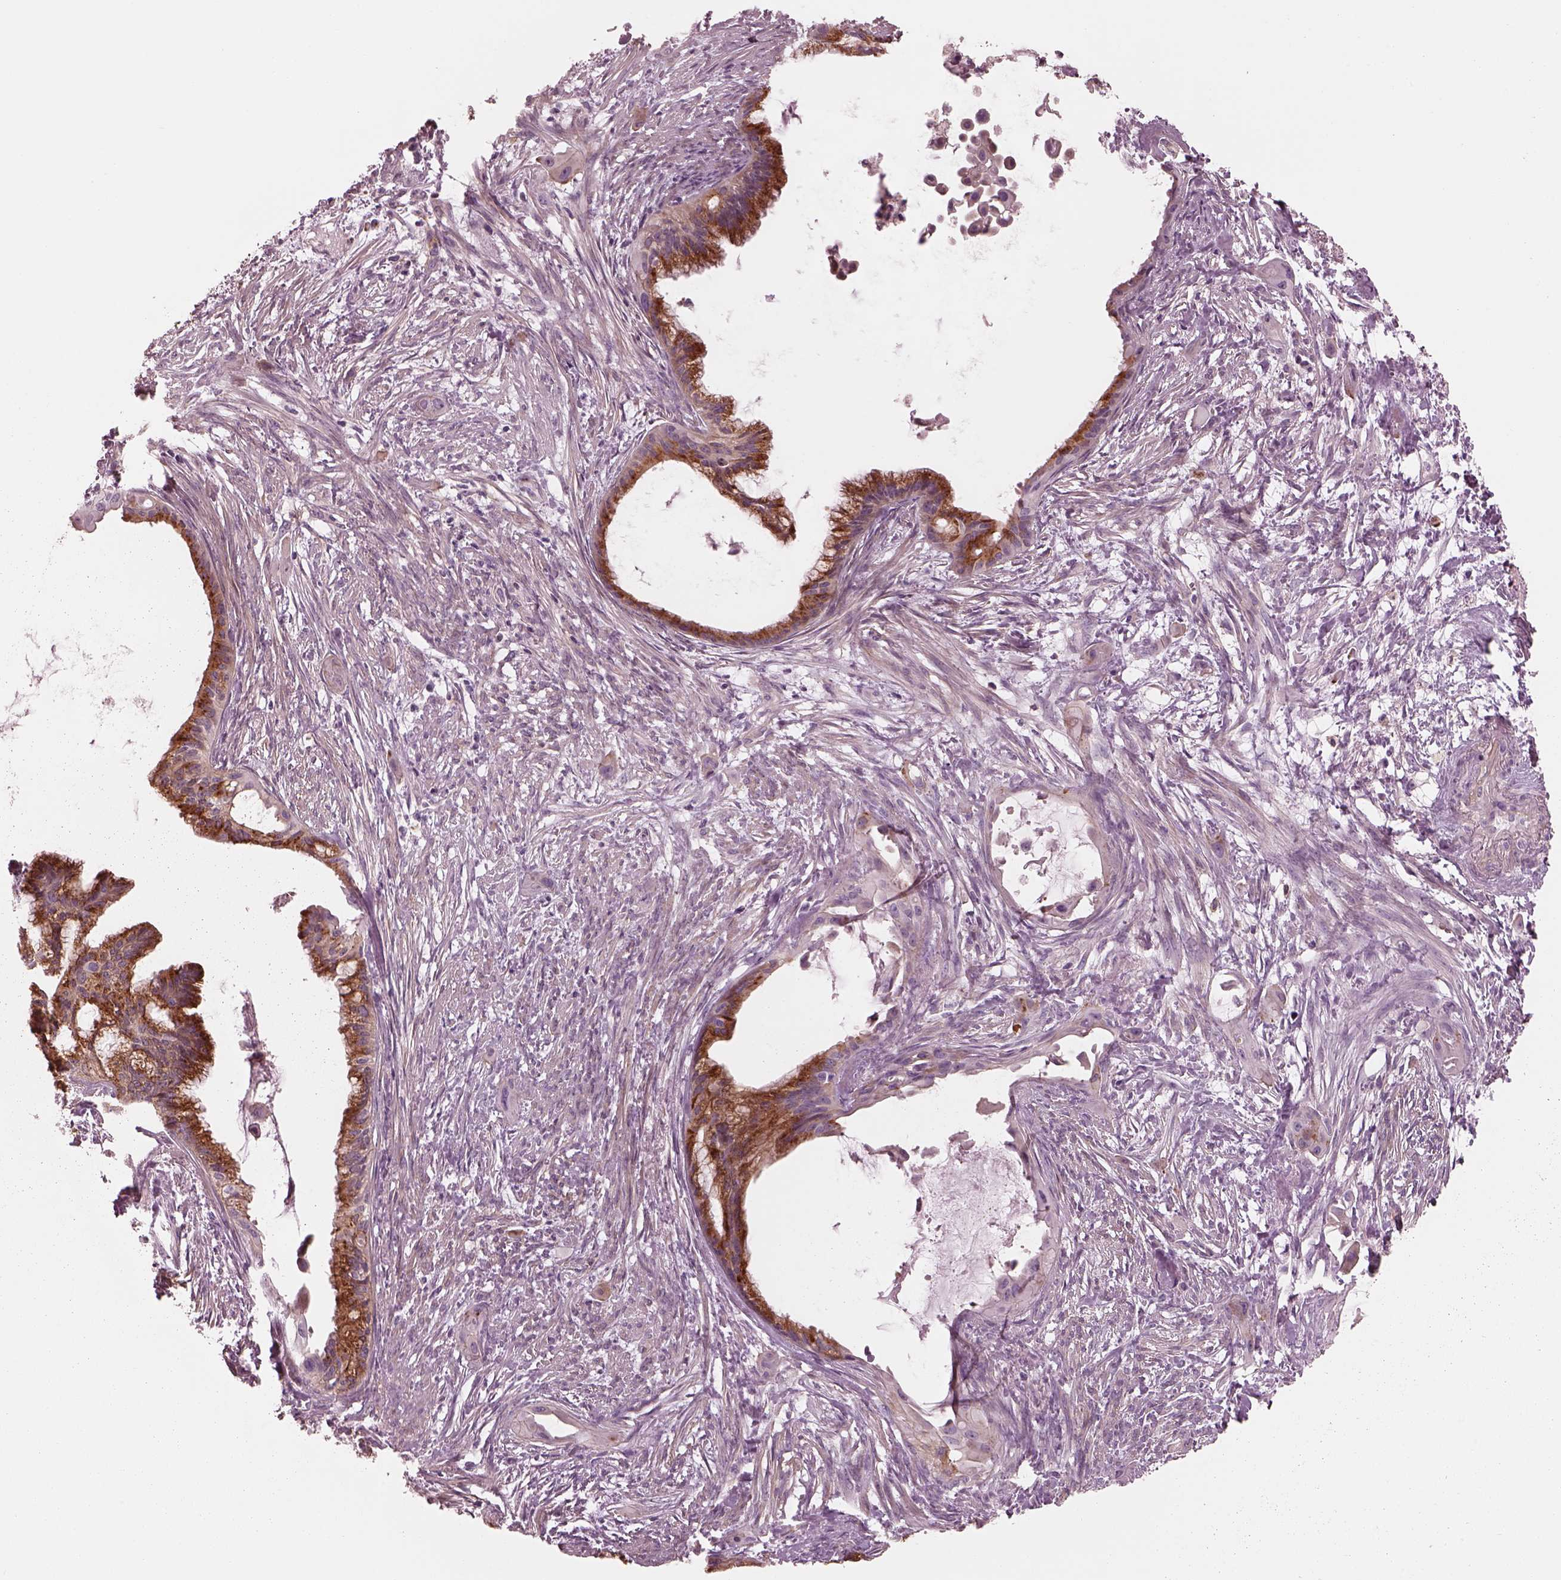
{"staining": {"intensity": "strong", "quantity": ">75%", "location": "cytoplasmic/membranous"}, "tissue": "endometrial cancer", "cell_type": "Tumor cells", "image_type": "cancer", "snomed": [{"axis": "morphology", "description": "Adenocarcinoma, NOS"}, {"axis": "topography", "description": "Endometrium"}], "caption": "Endometrial adenocarcinoma stained with DAB immunohistochemistry (IHC) reveals high levels of strong cytoplasmic/membranous positivity in about >75% of tumor cells.", "gene": "ELAPOR1", "patient": {"sex": "female", "age": 86}}